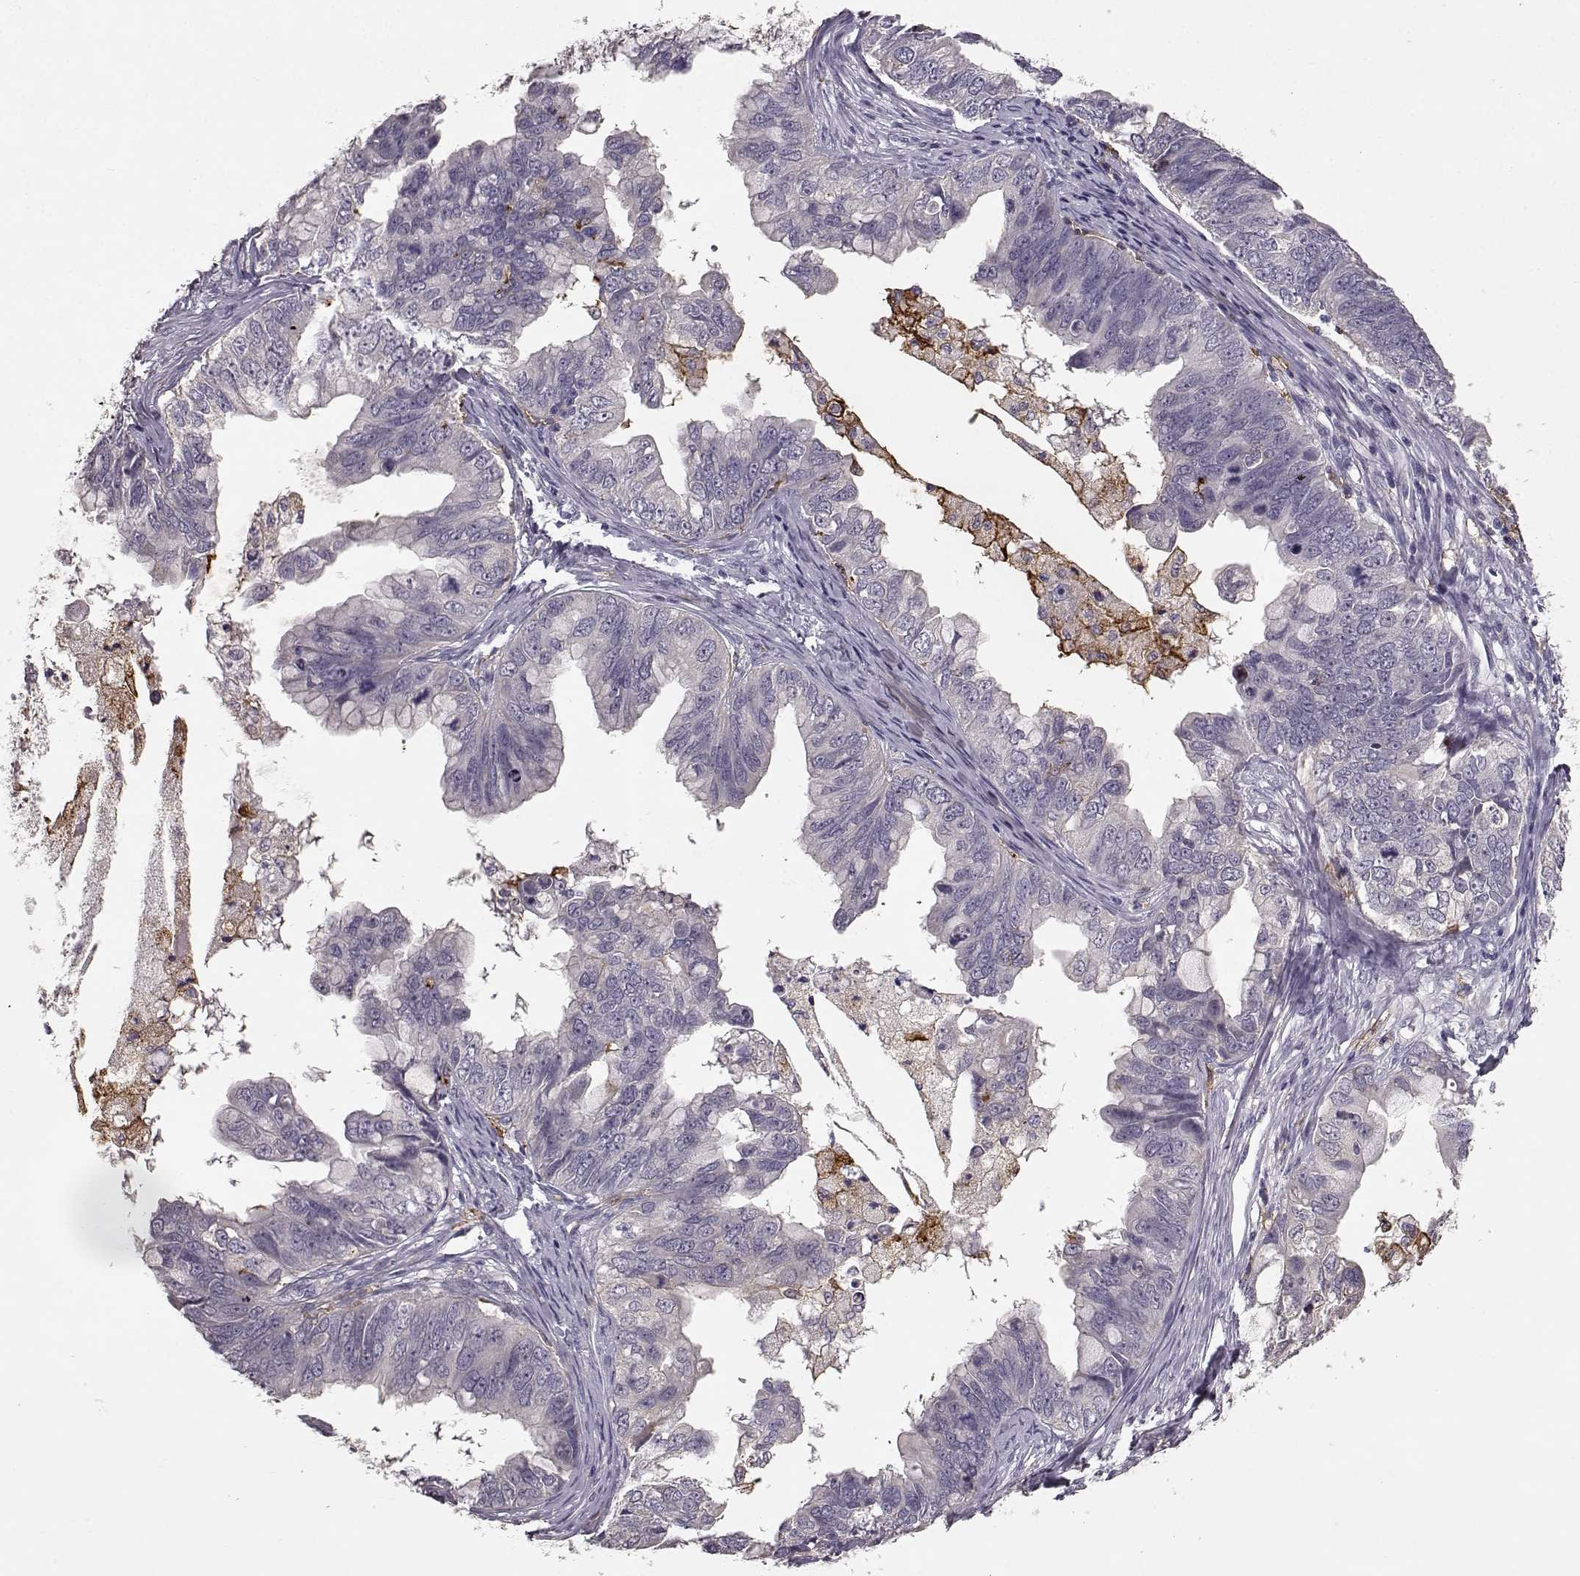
{"staining": {"intensity": "negative", "quantity": "none", "location": "none"}, "tissue": "ovarian cancer", "cell_type": "Tumor cells", "image_type": "cancer", "snomed": [{"axis": "morphology", "description": "Cystadenocarcinoma, mucinous, NOS"}, {"axis": "topography", "description": "Ovary"}], "caption": "Ovarian cancer (mucinous cystadenocarcinoma) was stained to show a protein in brown. There is no significant expression in tumor cells.", "gene": "CCNF", "patient": {"sex": "female", "age": 76}}